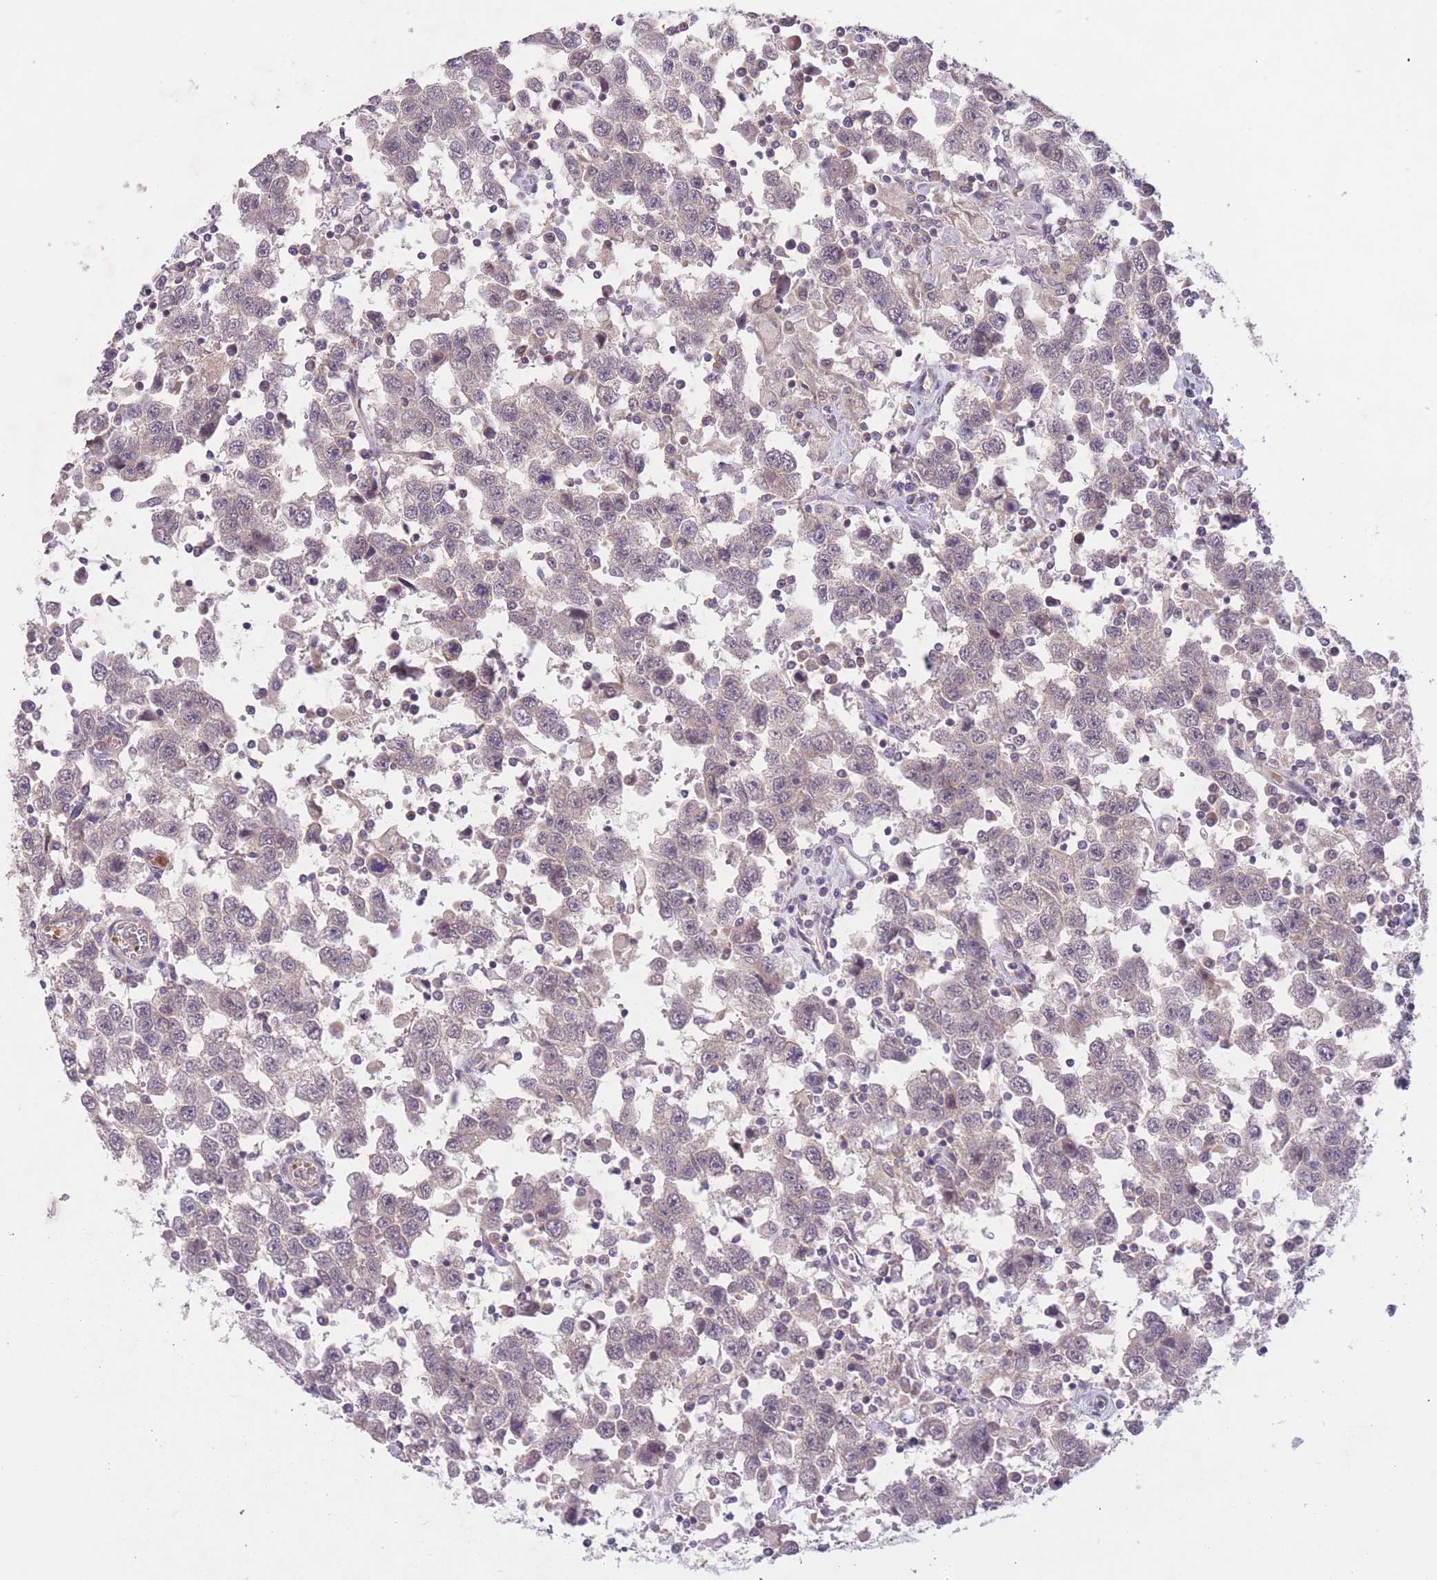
{"staining": {"intensity": "negative", "quantity": "none", "location": "none"}, "tissue": "testis cancer", "cell_type": "Tumor cells", "image_type": "cancer", "snomed": [{"axis": "morphology", "description": "Seminoma, NOS"}, {"axis": "topography", "description": "Testis"}], "caption": "Immunohistochemical staining of testis cancer (seminoma) displays no significant positivity in tumor cells.", "gene": "FUT5", "patient": {"sex": "male", "age": 41}}